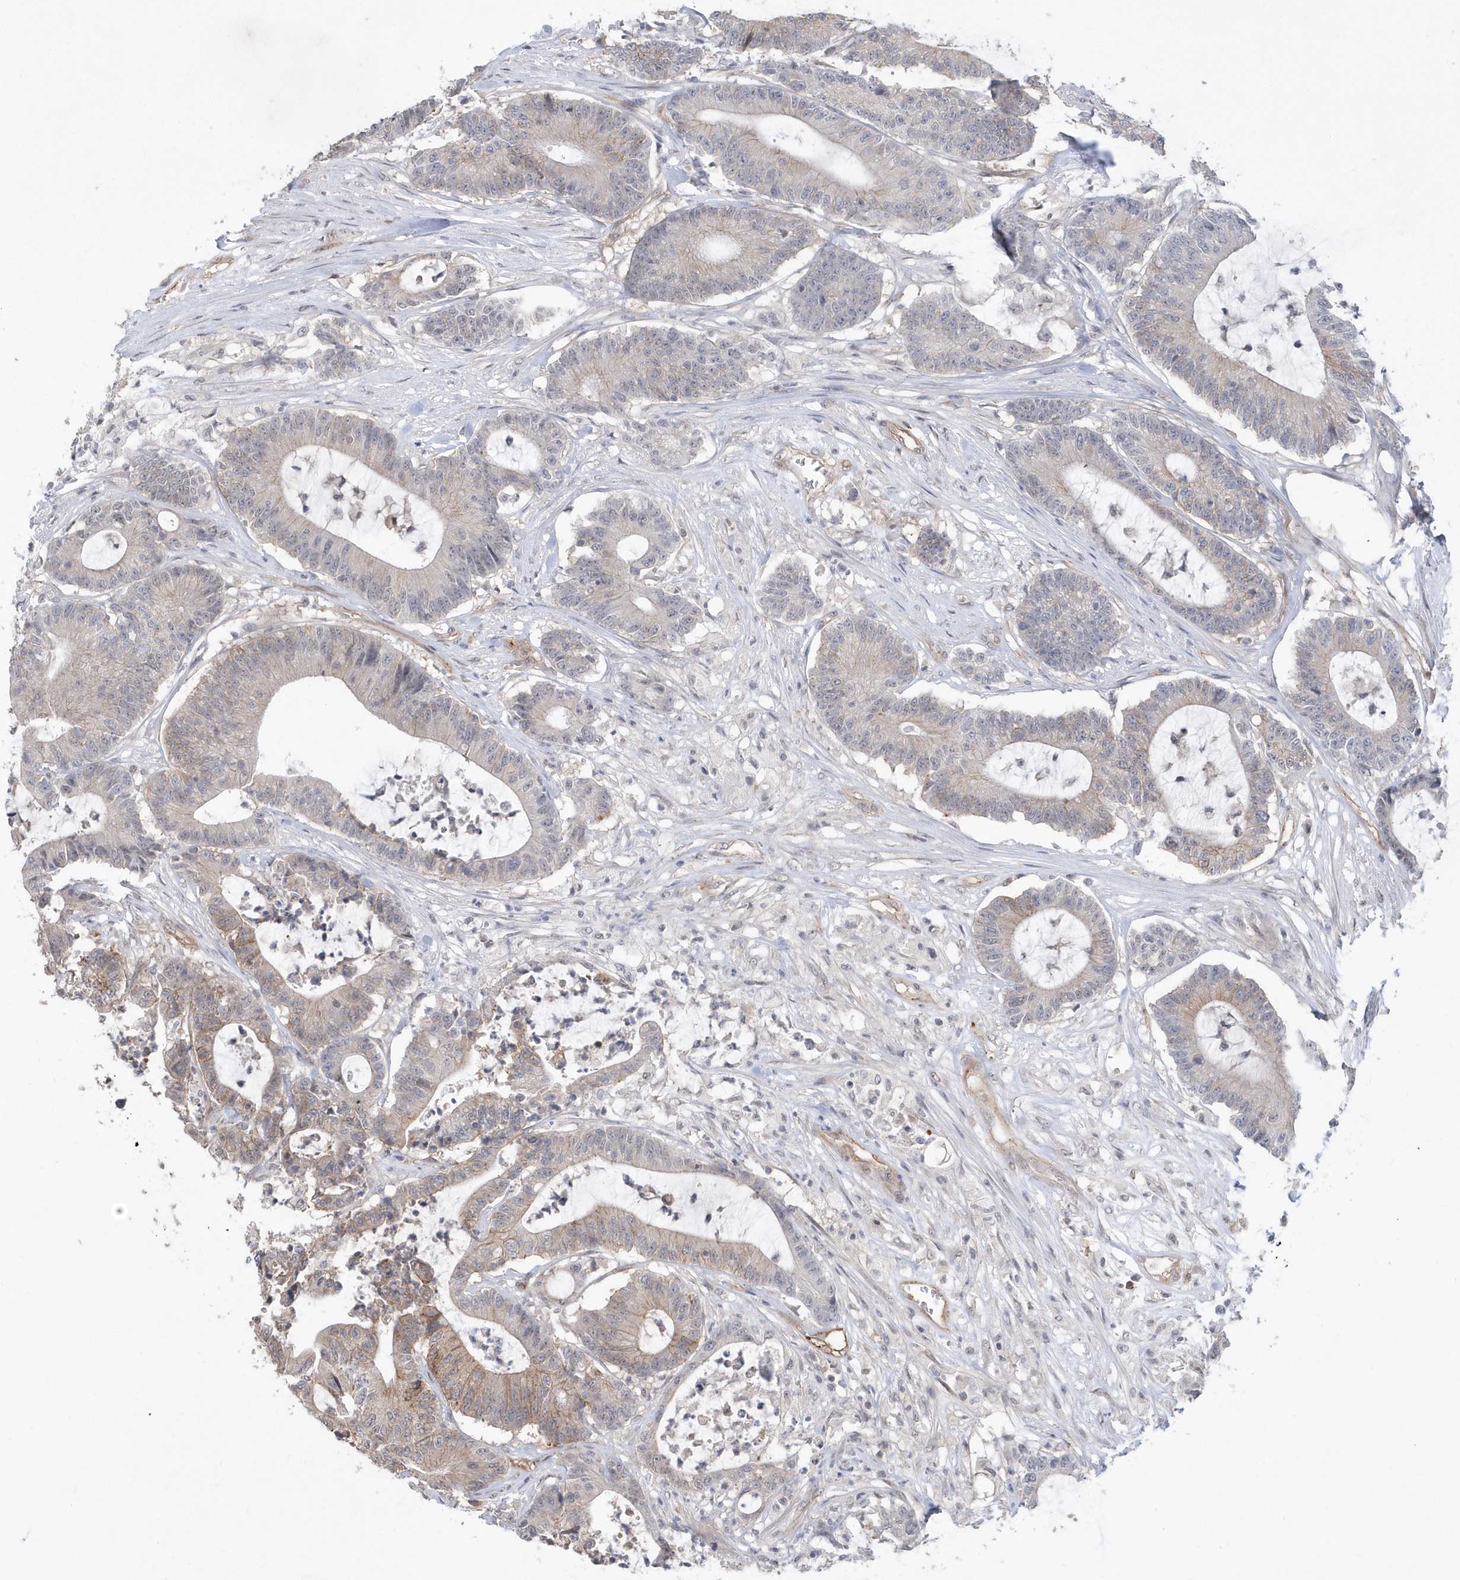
{"staining": {"intensity": "moderate", "quantity": "<25%", "location": "cytoplasmic/membranous"}, "tissue": "colorectal cancer", "cell_type": "Tumor cells", "image_type": "cancer", "snomed": [{"axis": "morphology", "description": "Adenocarcinoma, NOS"}, {"axis": "topography", "description": "Colon"}], "caption": "The immunohistochemical stain highlights moderate cytoplasmic/membranous expression in tumor cells of colorectal cancer tissue.", "gene": "CRIP3", "patient": {"sex": "female", "age": 84}}